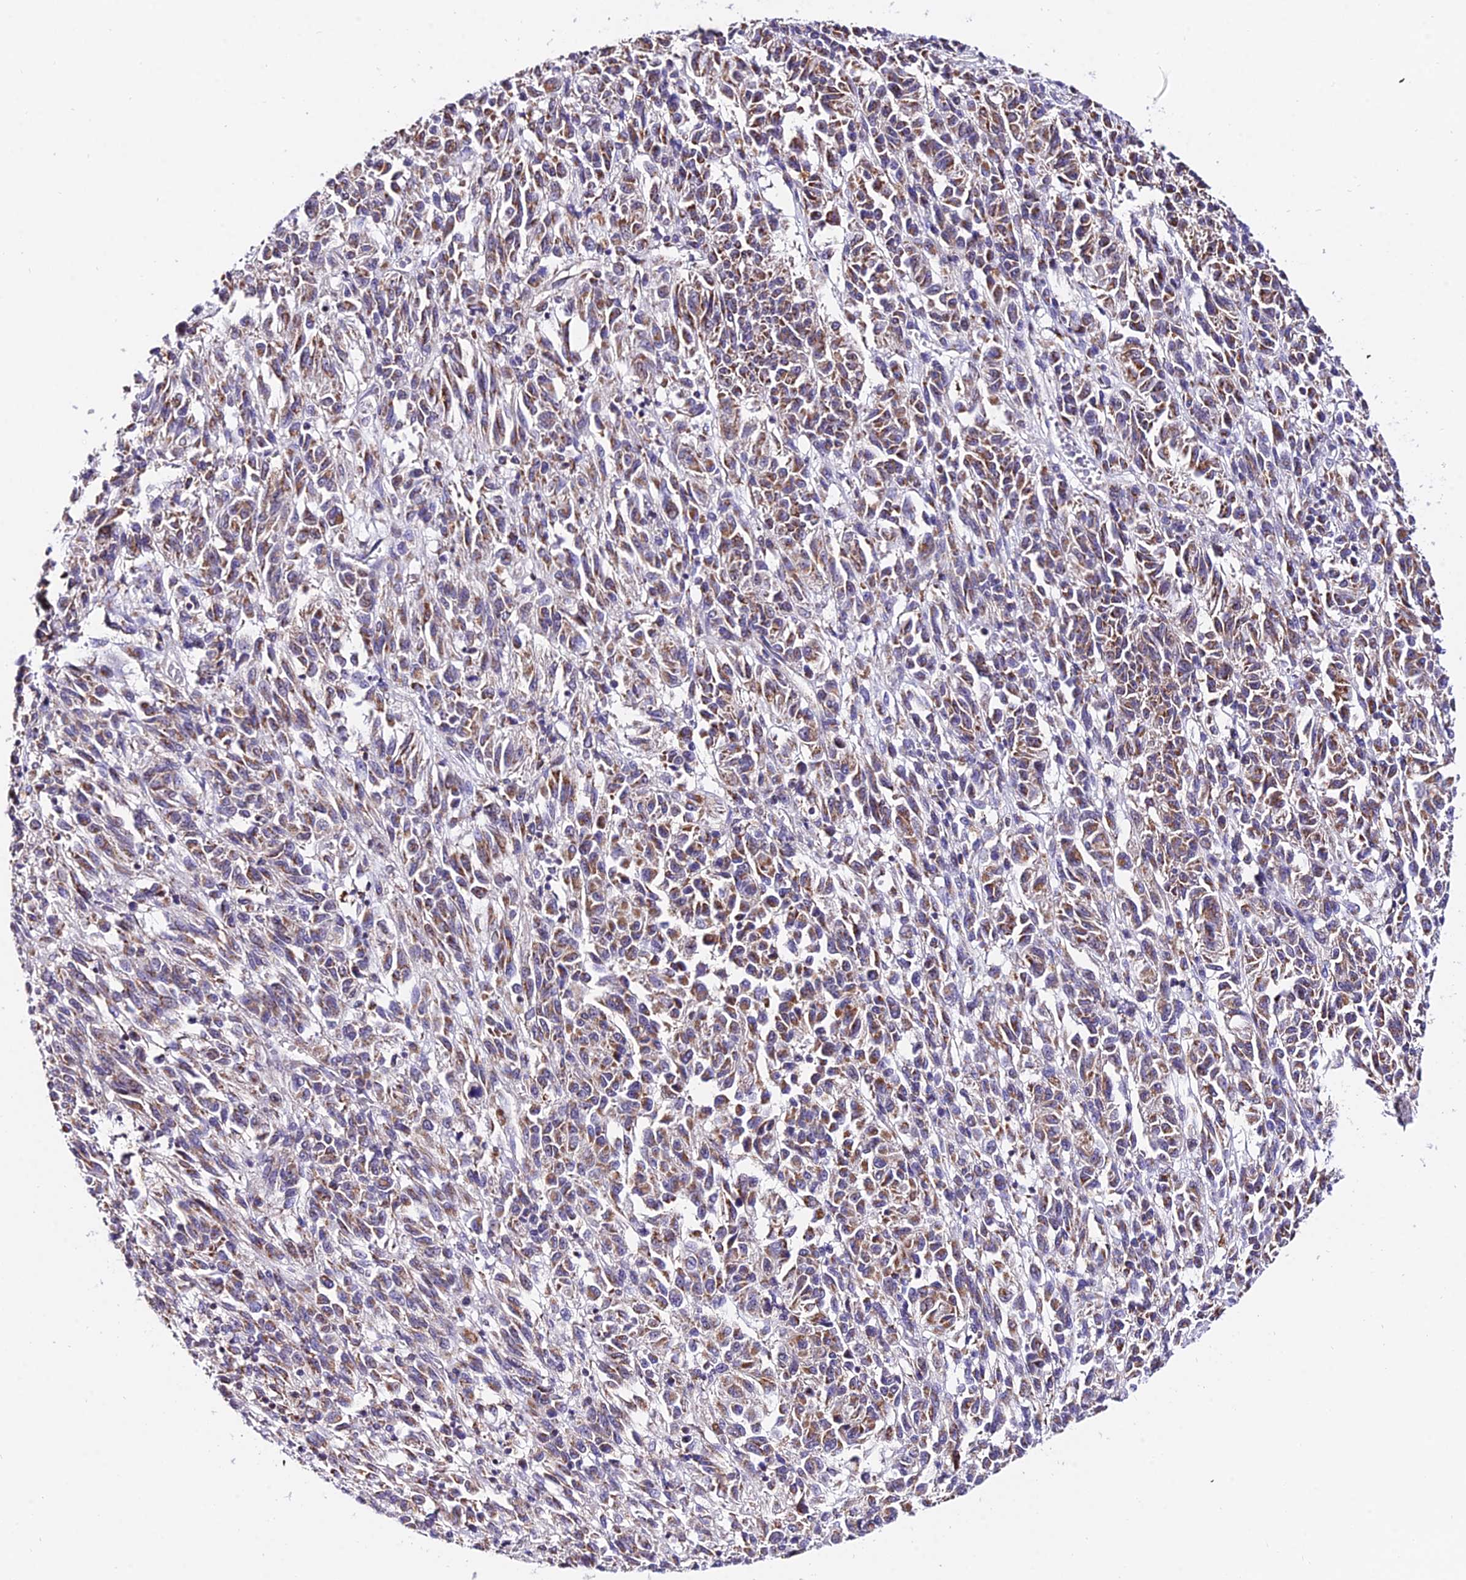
{"staining": {"intensity": "moderate", "quantity": ">75%", "location": "cytoplasmic/membranous"}, "tissue": "melanoma", "cell_type": "Tumor cells", "image_type": "cancer", "snomed": [{"axis": "morphology", "description": "Malignant melanoma, Metastatic site"}, {"axis": "topography", "description": "Lung"}], "caption": "Protein staining shows moderate cytoplasmic/membranous staining in approximately >75% of tumor cells in melanoma.", "gene": "ATP5PB", "patient": {"sex": "male", "age": 64}}